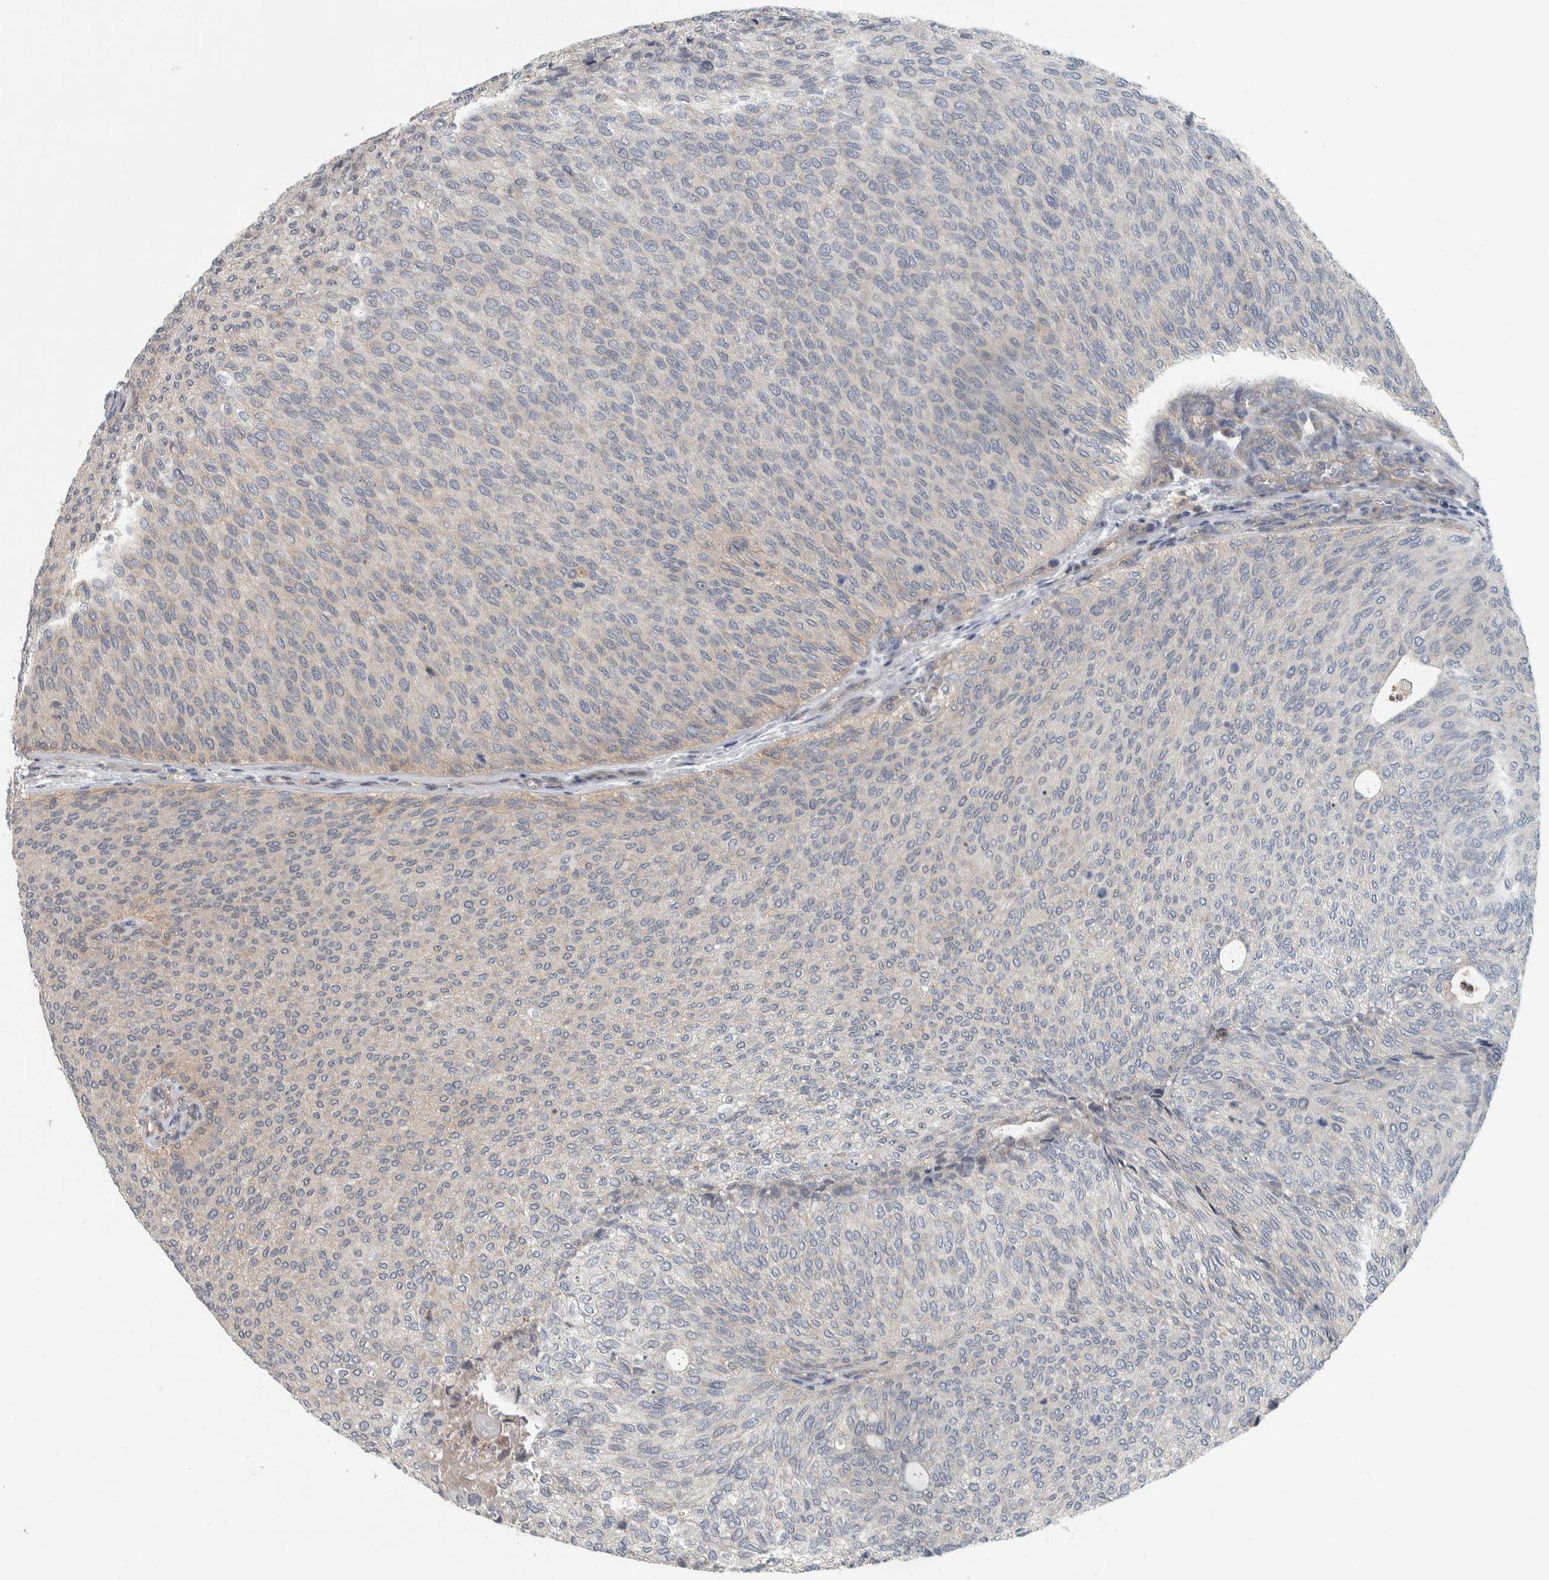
{"staining": {"intensity": "negative", "quantity": "none", "location": "none"}, "tissue": "urothelial cancer", "cell_type": "Tumor cells", "image_type": "cancer", "snomed": [{"axis": "morphology", "description": "Urothelial carcinoma, Low grade"}, {"axis": "topography", "description": "Urinary bladder"}], "caption": "Immunohistochemistry (IHC) micrograph of human urothelial cancer stained for a protein (brown), which demonstrates no expression in tumor cells.", "gene": "KCNJ3", "patient": {"sex": "female", "age": 79}}